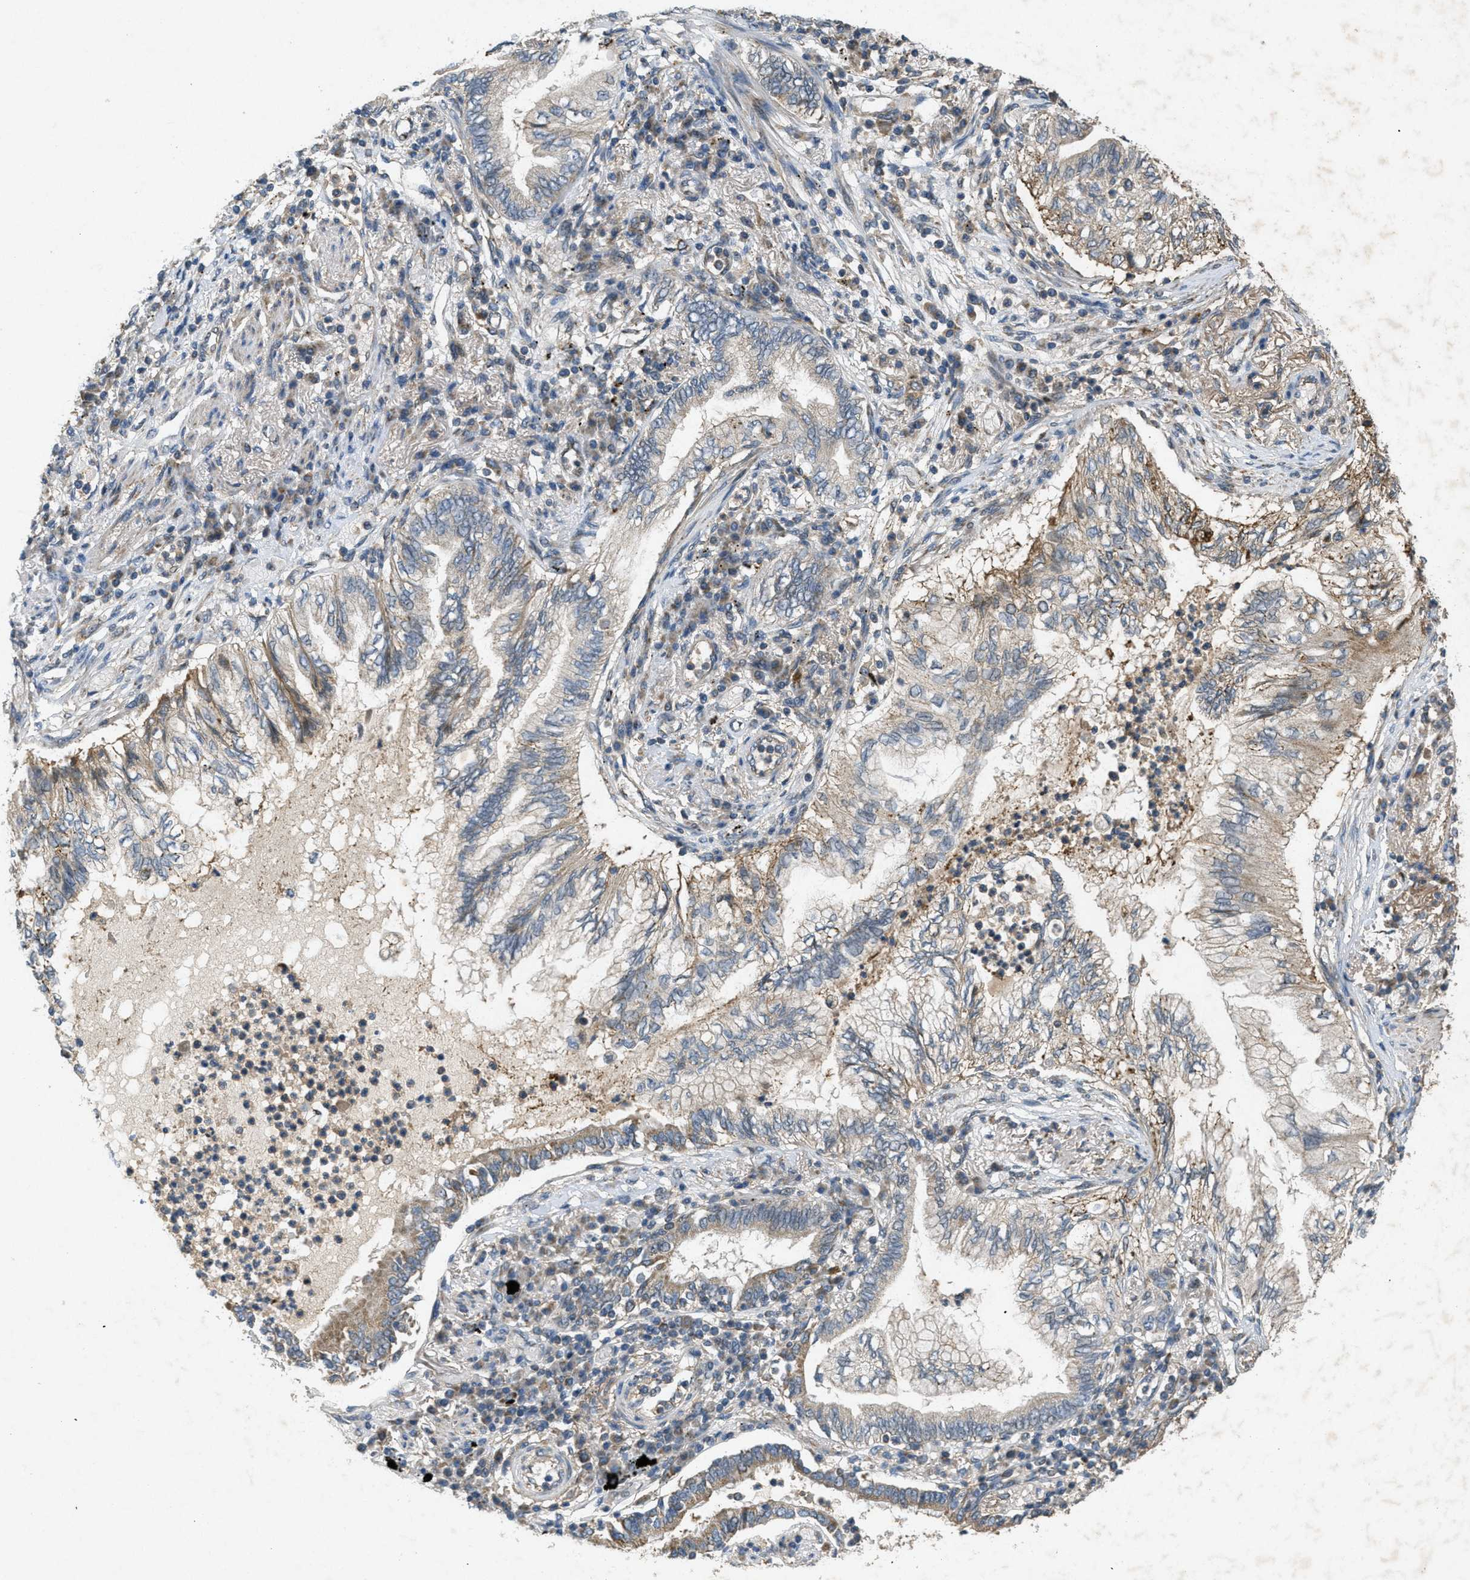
{"staining": {"intensity": "moderate", "quantity": "25%-75%", "location": "cytoplasmic/membranous"}, "tissue": "lung cancer", "cell_type": "Tumor cells", "image_type": "cancer", "snomed": [{"axis": "morphology", "description": "Normal tissue, NOS"}, {"axis": "morphology", "description": "Adenocarcinoma, NOS"}, {"axis": "topography", "description": "Bronchus"}, {"axis": "topography", "description": "Lung"}], "caption": "DAB immunohistochemical staining of adenocarcinoma (lung) shows moderate cytoplasmic/membranous protein positivity in approximately 25%-75% of tumor cells.", "gene": "PPP1R15A", "patient": {"sex": "female", "age": 70}}